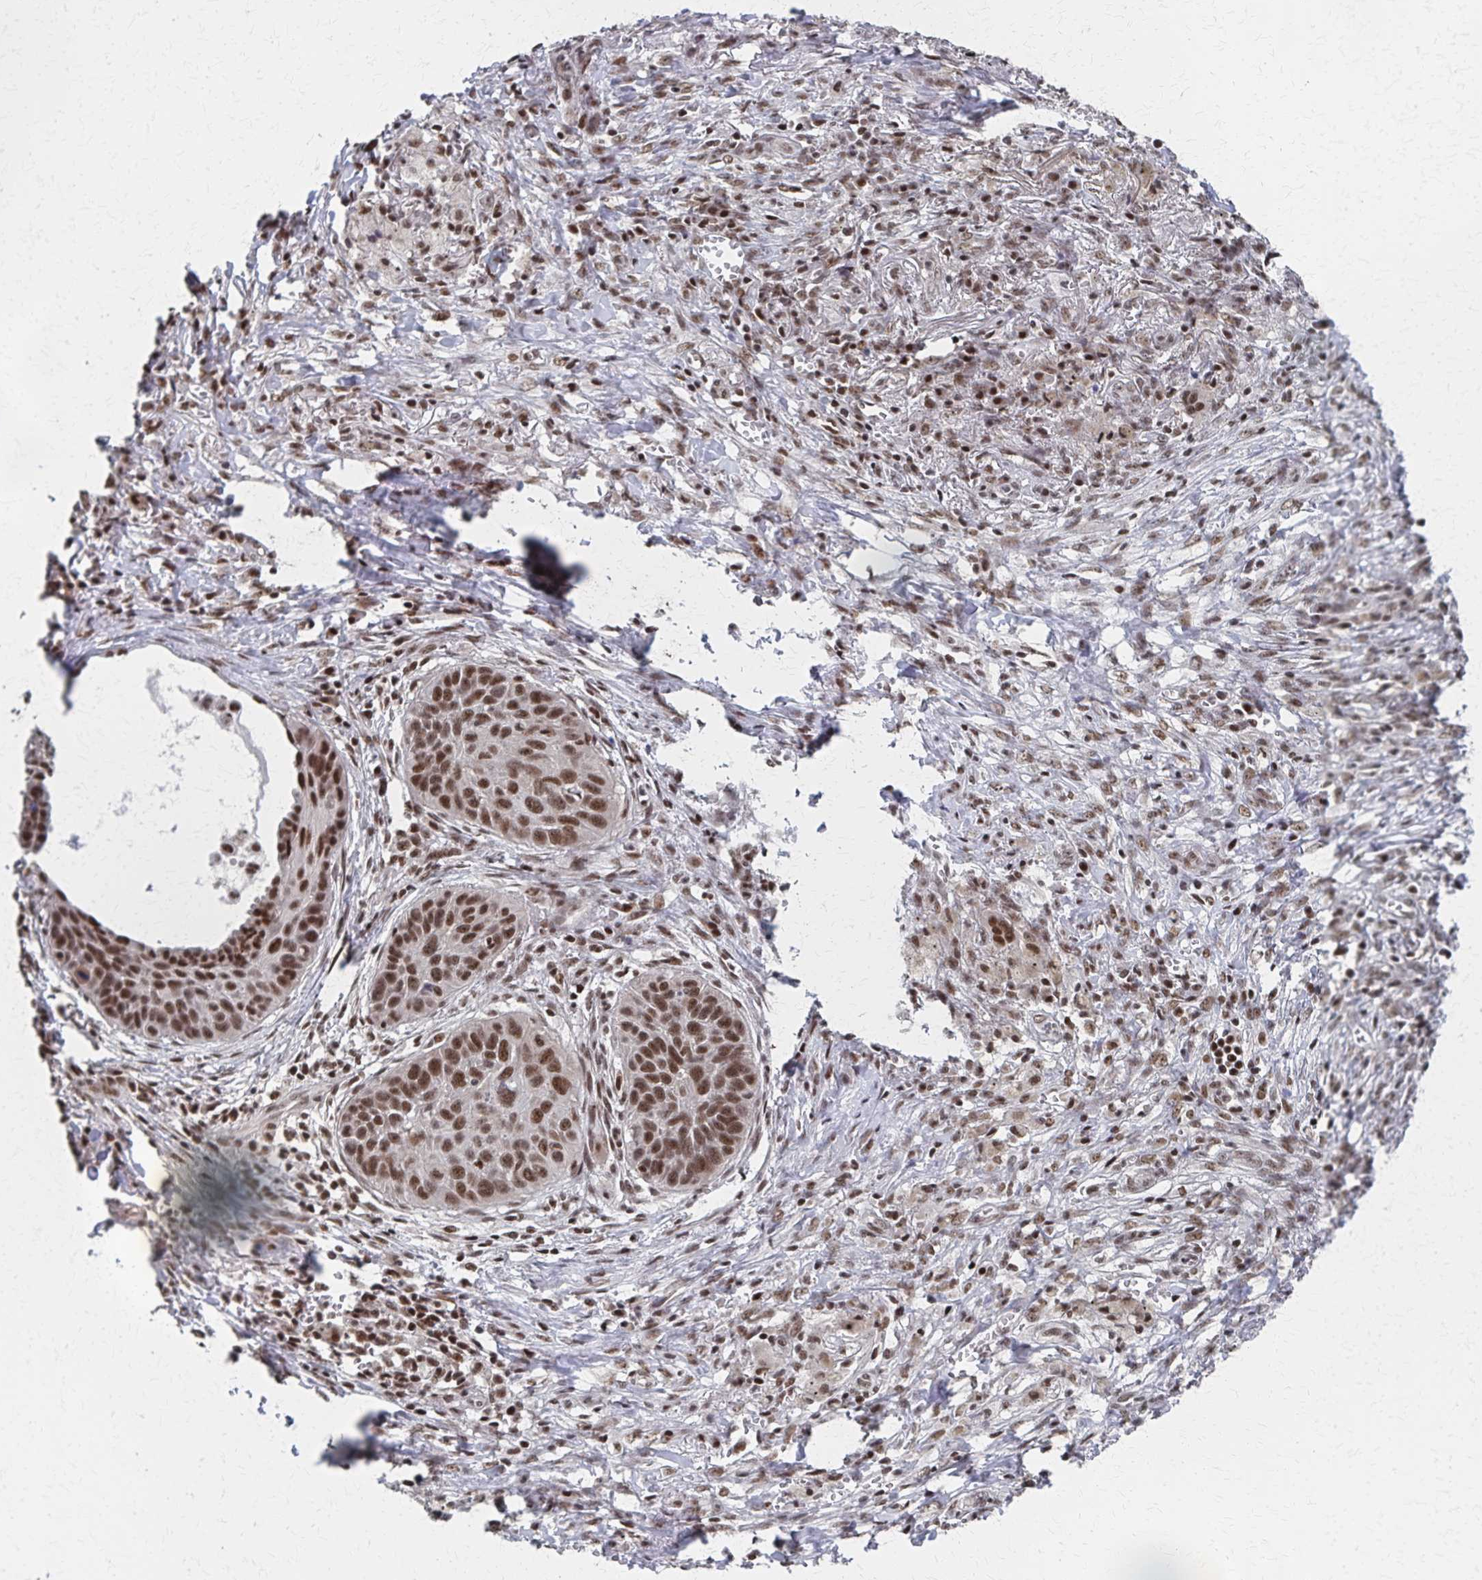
{"staining": {"intensity": "moderate", "quantity": "25%-75%", "location": "nuclear"}, "tissue": "lung cancer", "cell_type": "Tumor cells", "image_type": "cancer", "snomed": [{"axis": "morphology", "description": "Squamous cell carcinoma, NOS"}, {"axis": "topography", "description": "Lung"}], "caption": "Lung squamous cell carcinoma stained for a protein (brown) shows moderate nuclear positive staining in approximately 25%-75% of tumor cells.", "gene": "GTF2B", "patient": {"sex": "male", "age": 71}}